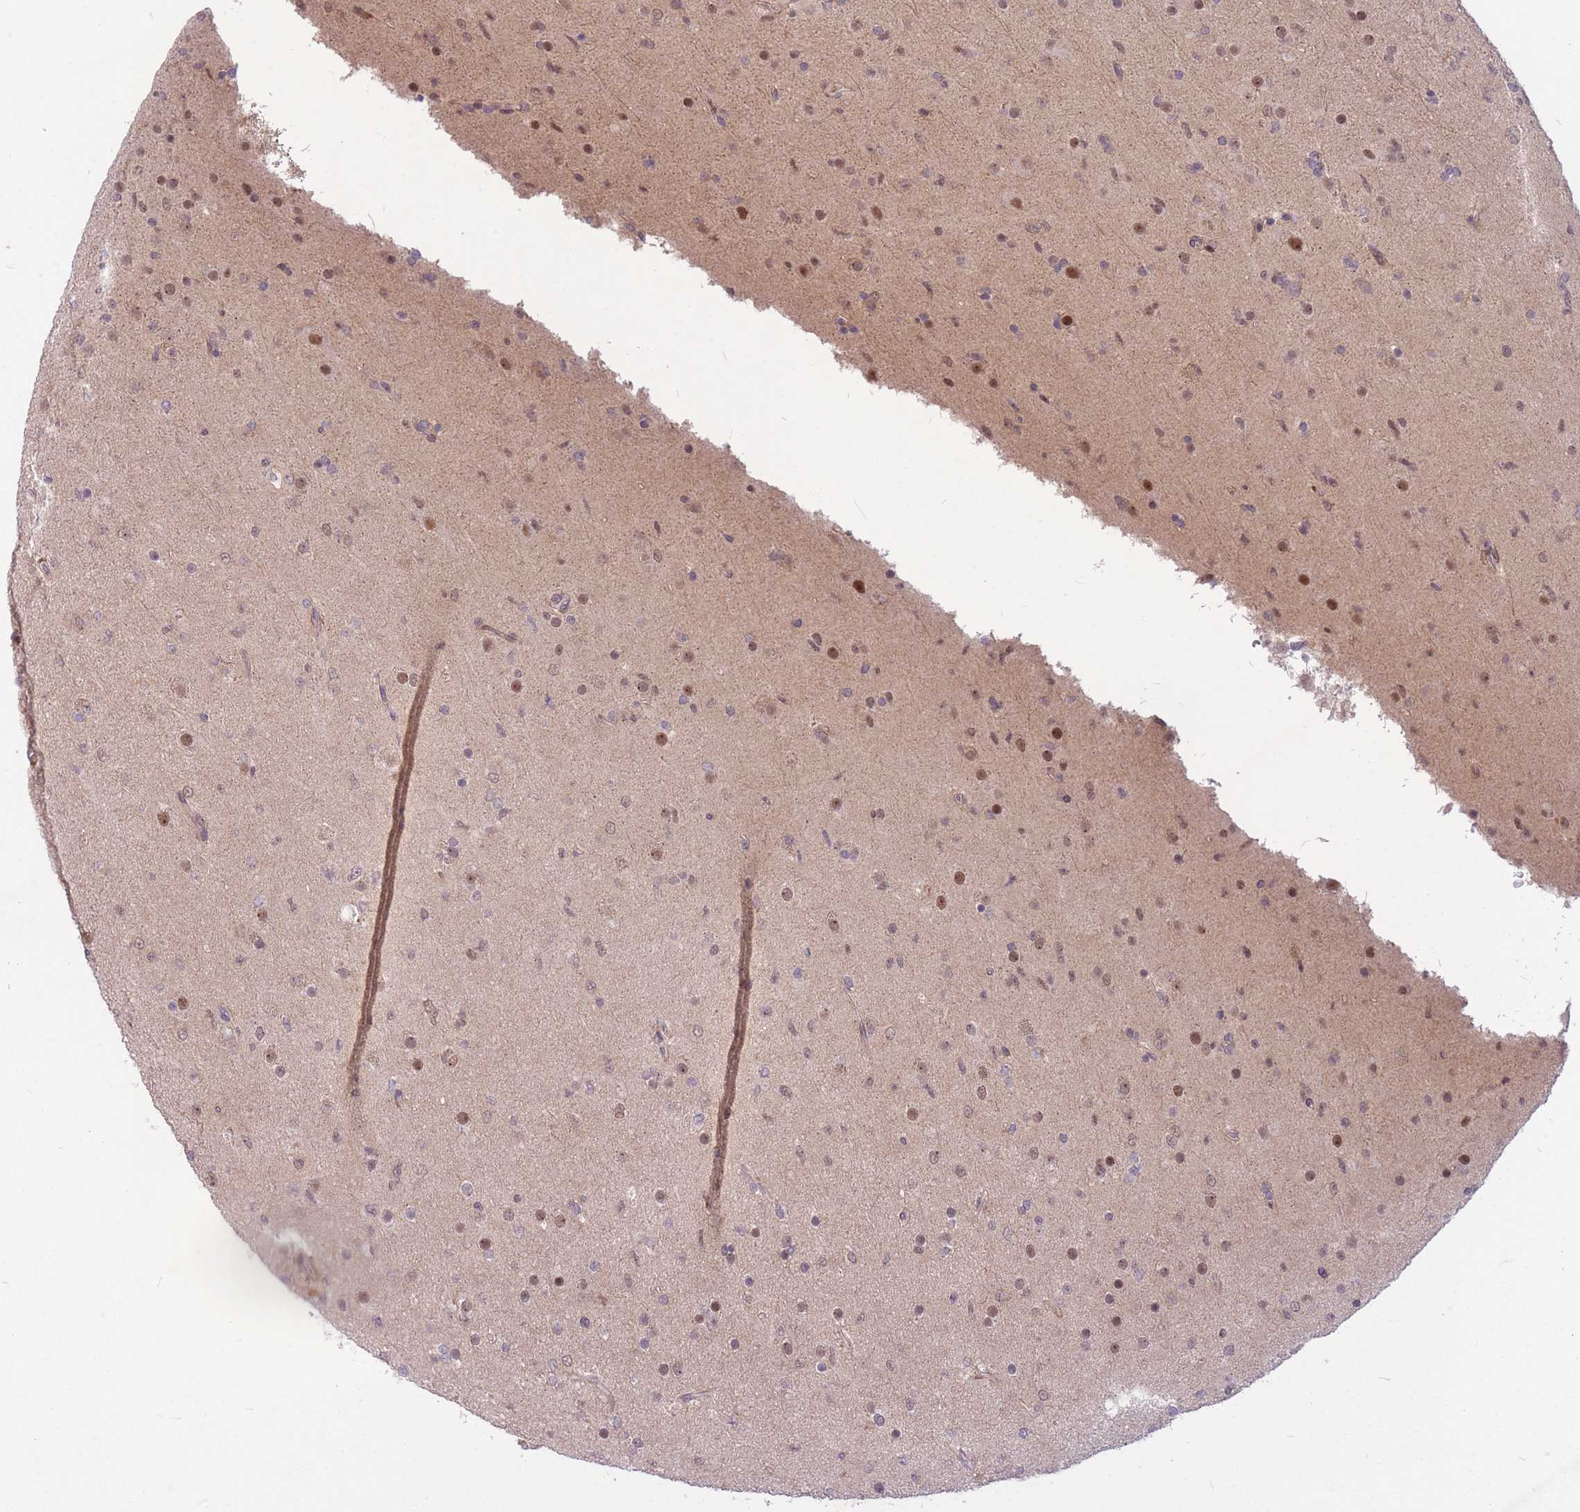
{"staining": {"intensity": "weak", "quantity": "25%-75%", "location": "nuclear"}, "tissue": "glioma", "cell_type": "Tumor cells", "image_type": "cancer", "snomed": [{"axis": "morphology", "description": "Glioma, malignant, Low grade"}, {"axis": "topography", "description": "Brain"}], "caption": "Glioma stained with a brown dye exhibits weak nuclear positive positivity in about 25%-75% of tumor cells.", "gene": "ERCC2", "patient": {"sex": "male", "age": 65}}